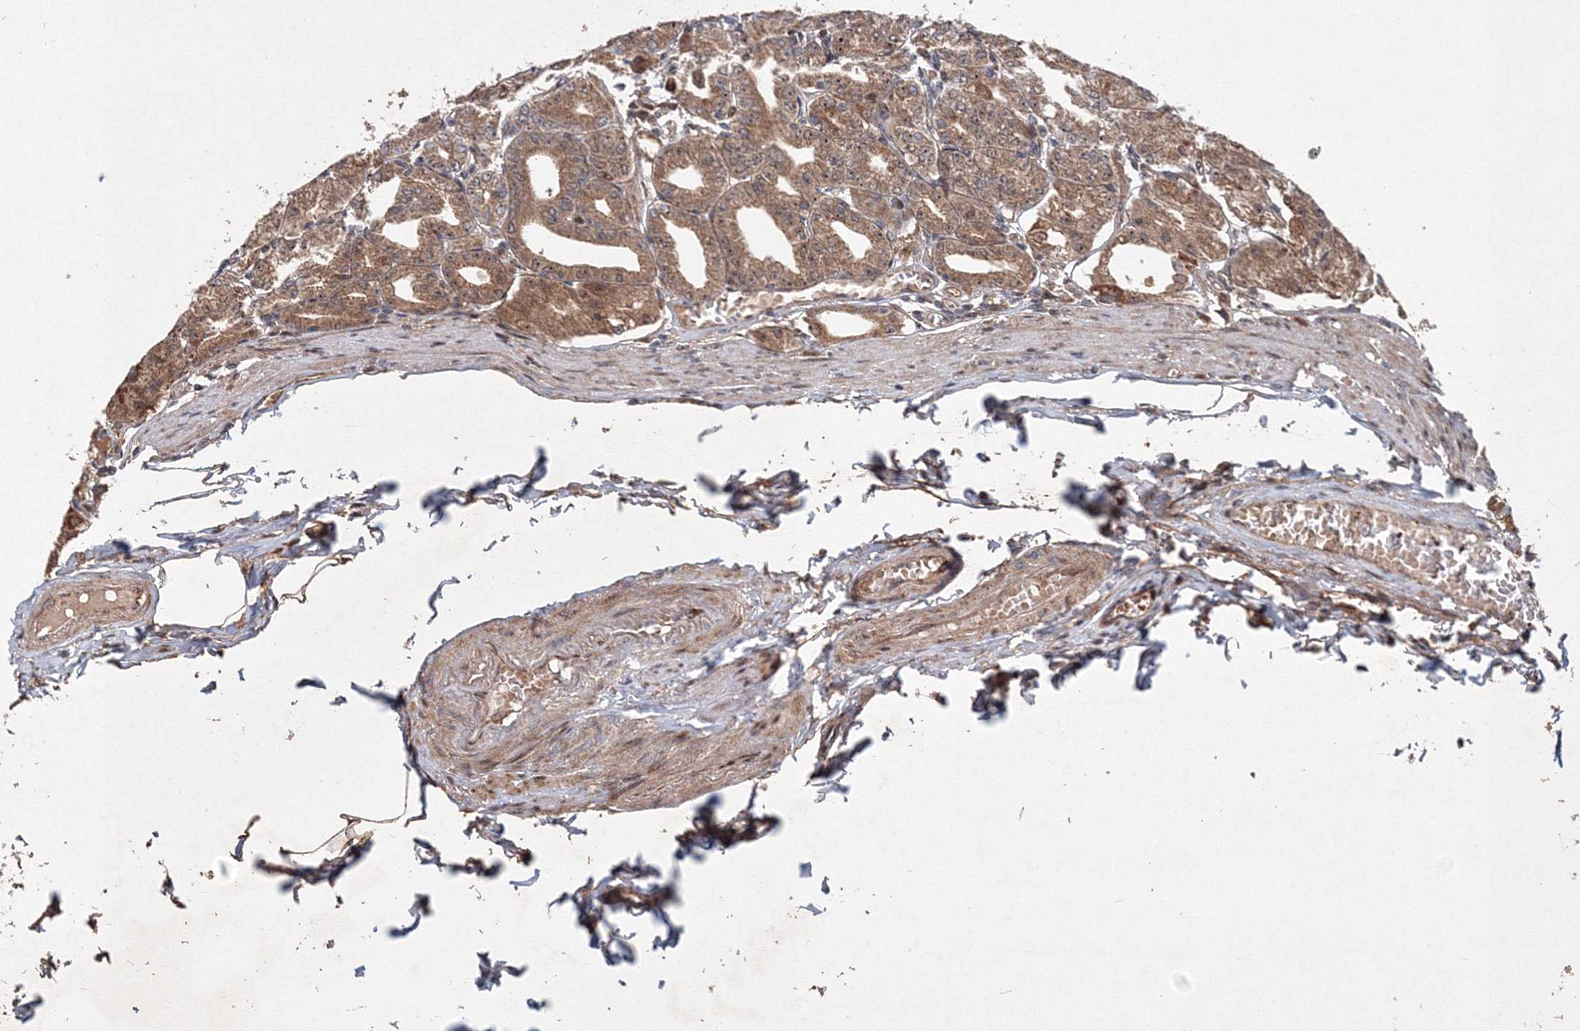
{"staining": {"intensity": "strong", "quantity": "25%-75%", "location": "cytoplasmic/membranous,nuclear"}, "tissue": "stomach", "cell_type": "Glandular cells", "image_type": "normal", "snomed": [{"axis": "morphology", "description": "Normal tissue, NOS"}, {"axis": "topography", "description": "Stomach, lower"}], "caption": "Immunohistochemical staining of normal human stomach reveals 25%-75% levels of strong cytoplasmic/membranous,nuclear protein staining in approximately 25%-75% of glandular cells.", "gene": "ANKAR", "patient": {"sex": "male", "age": 71}}